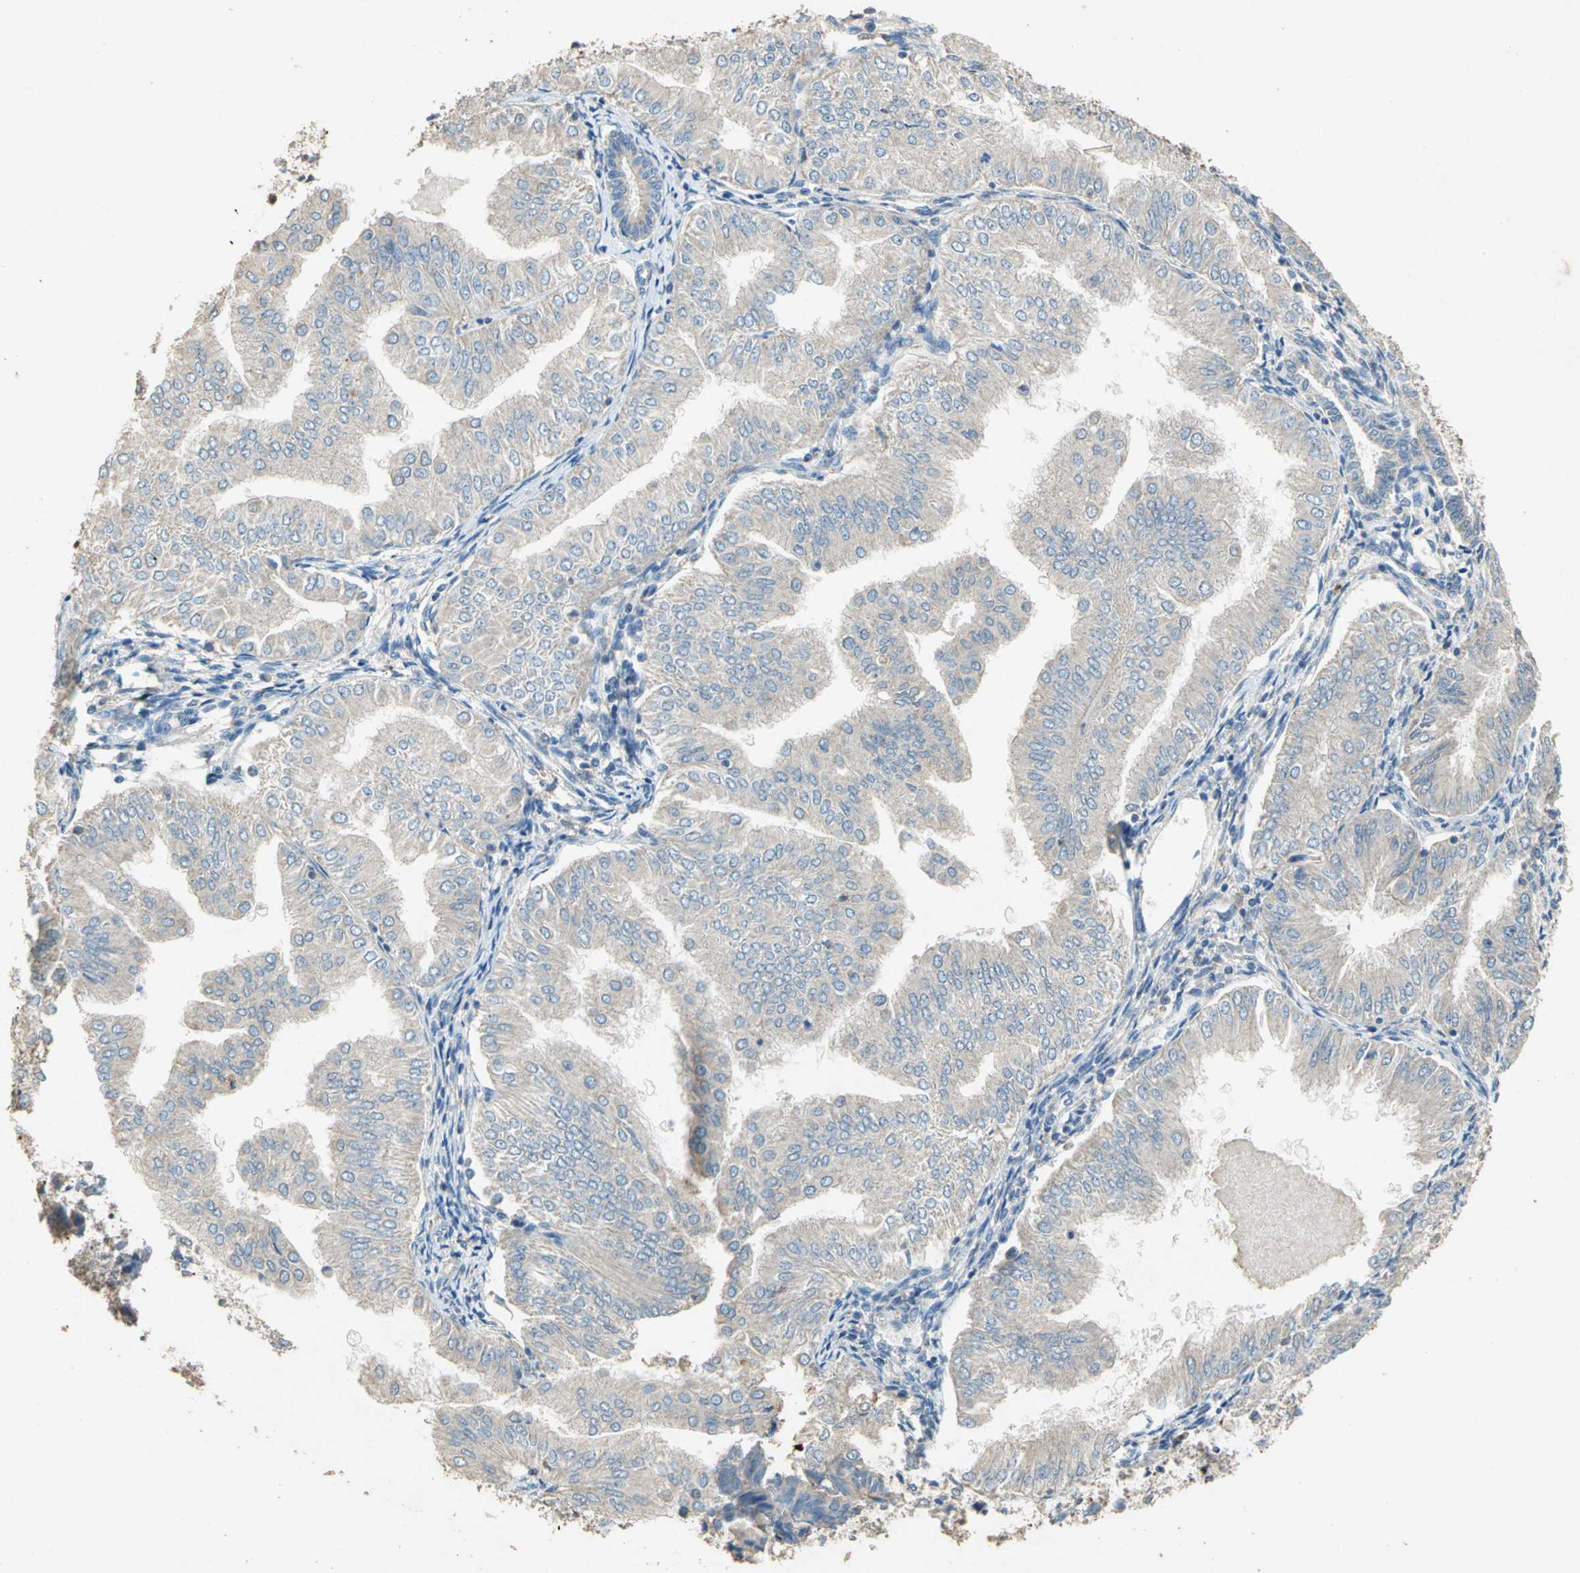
{"staining": {"intensity": "moderate", "quantity": ">75%", "location": "cytoplasmic/membranous"}, "tissue": "endometrial cancer", "cell_type": "Tumor cells", "image_type": "cancer", "snomed": [{"axis": "morphology", "description": "Adenocarcinoma, NOS"}, {"axis": "topography", "description": "Endometrium"}], "caption": "Moderate cytoplasmic/membranous expression is identified in about >75% of tumor cells in adenocarcinoma (endometrial).", "gene": "ADAMTS5", "patient": {"sex": "female", "age": 53}}